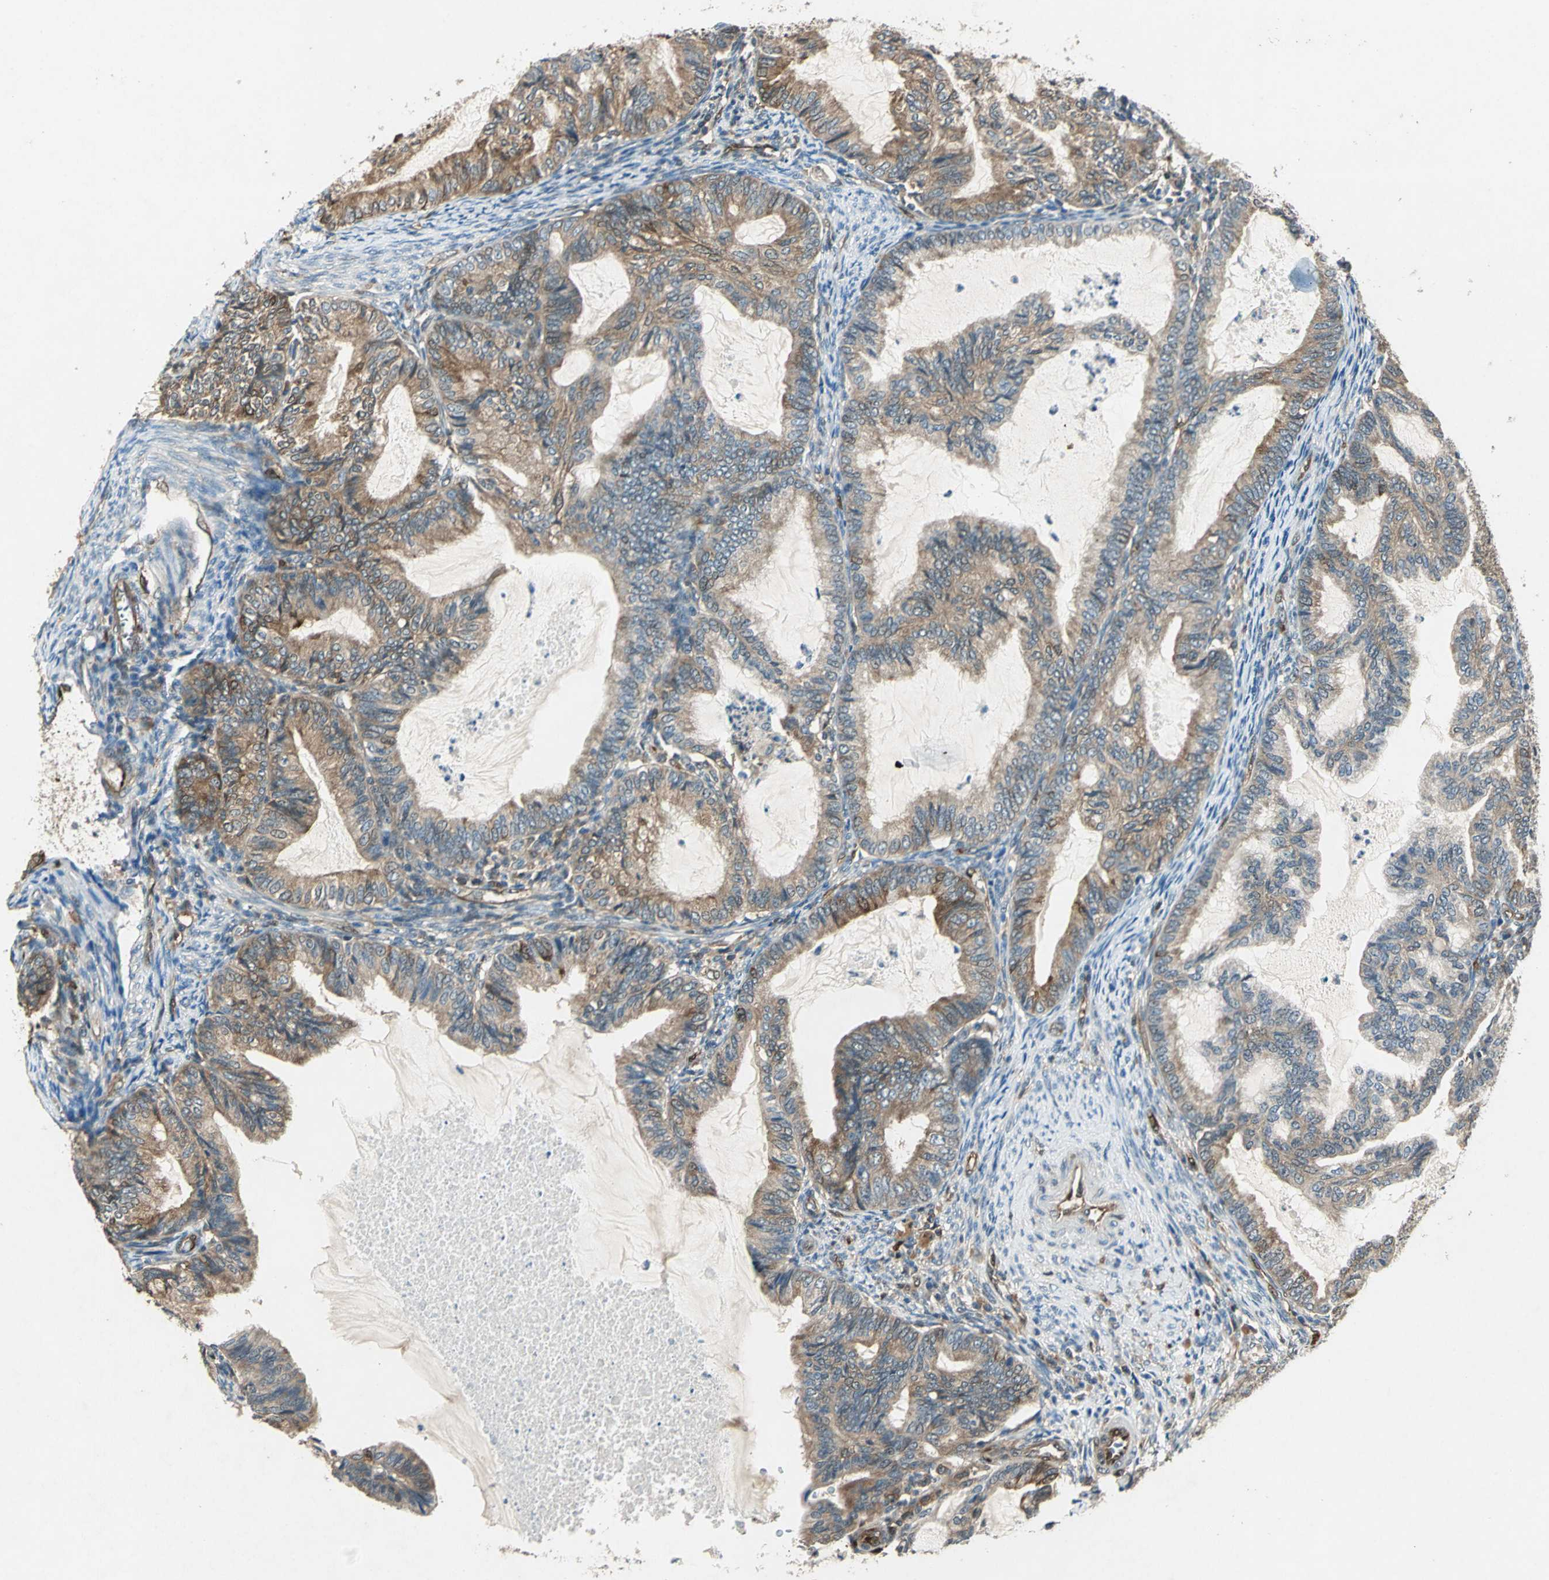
{"staining": {"intensity": "moderate", "quantity": ">75%", "location": "cytoplasmic/membranous"}, "tissue": "cervical cancer", "cell_type": "Tumor cells", "image_type": "cancer", "snomed": [{"axis": "morphology", "description": "Normal tissue, NOS"}, {"axis": "morphology", "description": "Adenocarcinoma, NOS"}, {"axis": "topography", "description": "Cervix"}, {"axis": "topography", "description": "Endometrium"}], "caption": "Immunohistochemical staining of cervical adenocarcinoma shows medium levels of moderate cytoplasmic/membranous staining in about >75% of tumor cells.", "gene": "RRM2B", "patient": {"sex": "female", "age": 86}}